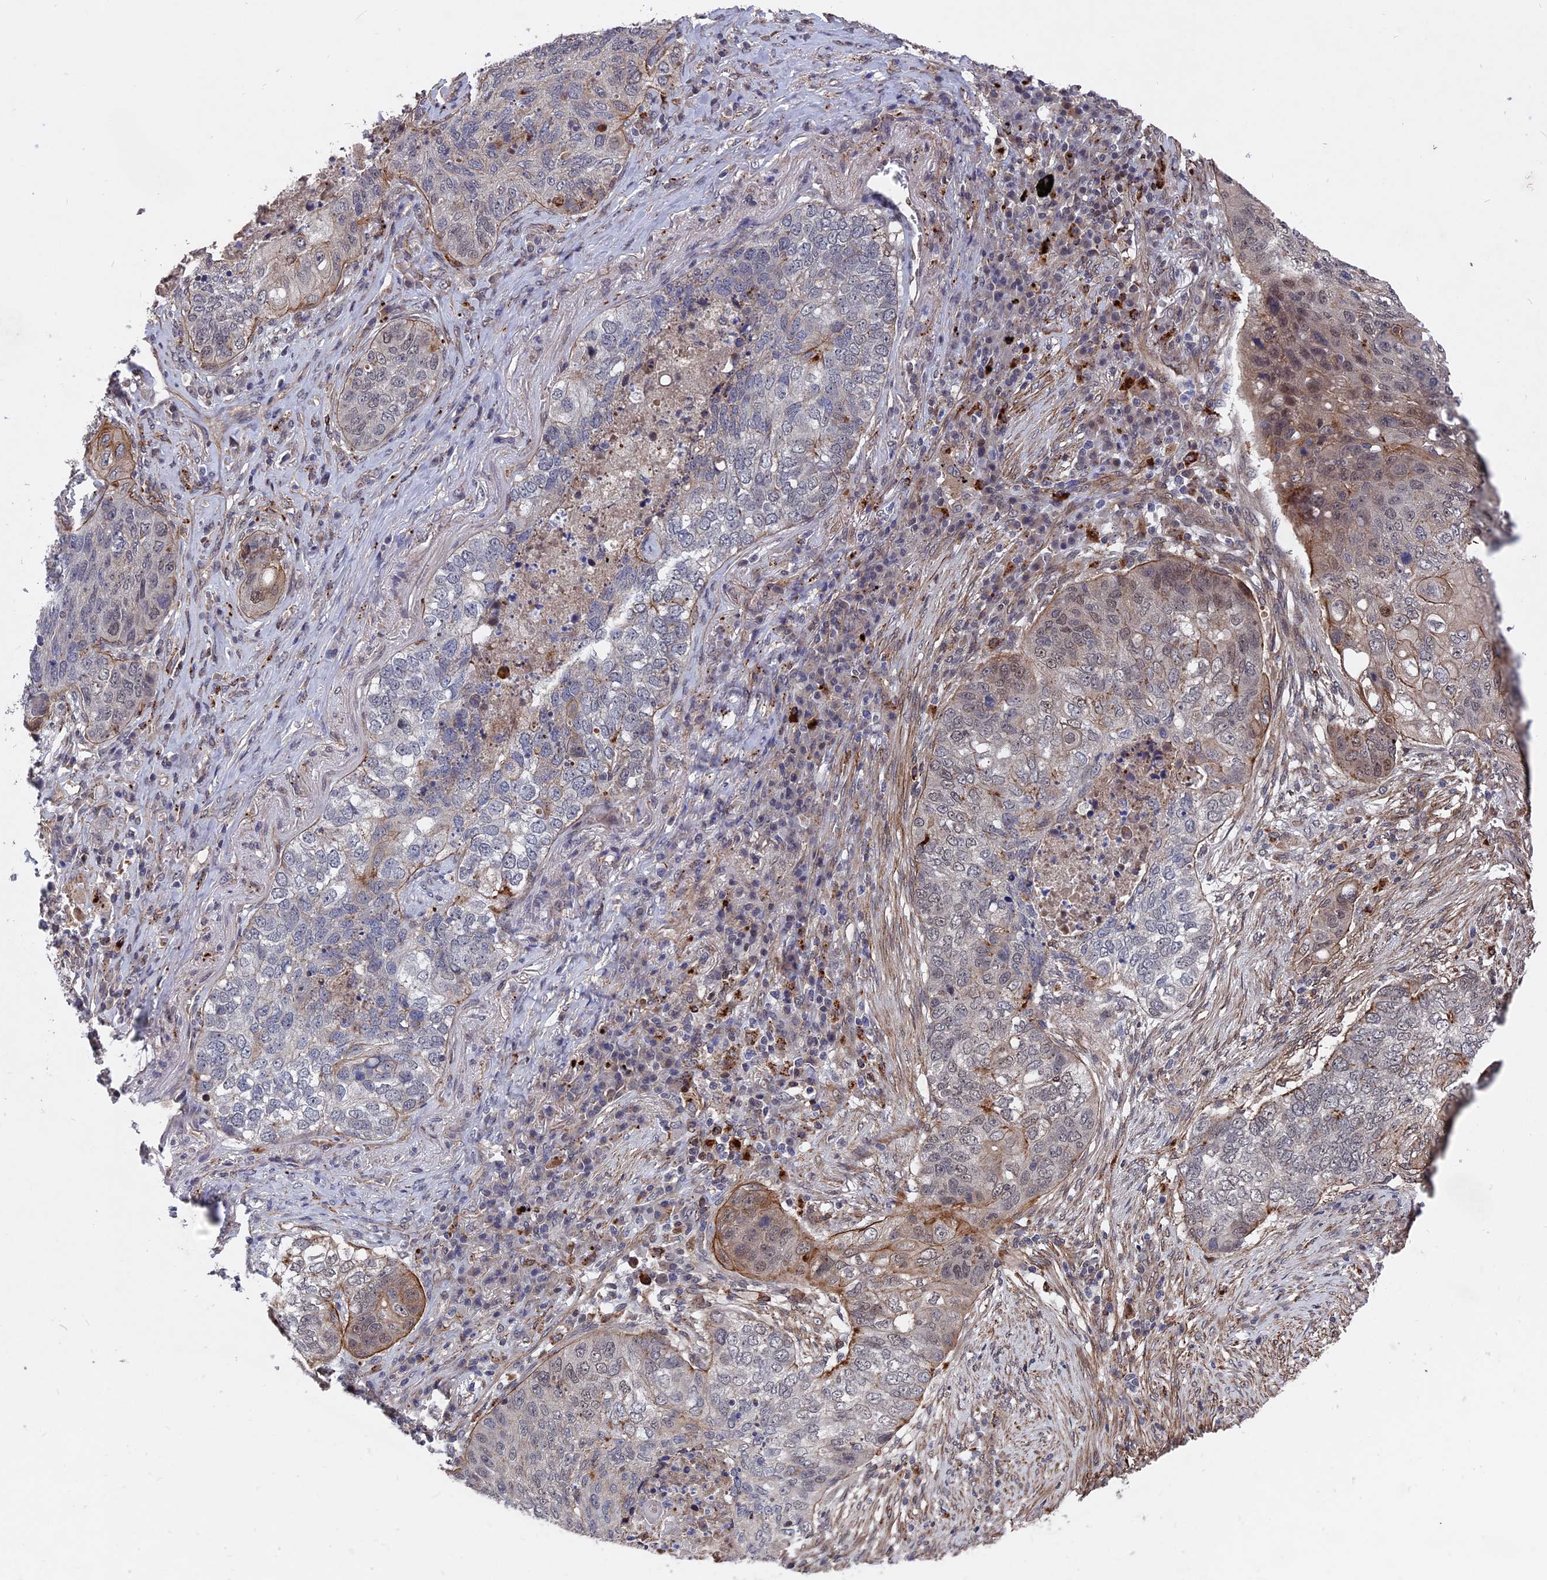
{"staining": {"intensity": "weak", "quantity": "<25%", "location": "nuclear"}, "tissue": "lung cancer", "cell_type": "Tumor cells", "image_type": "cancer", "snomed": [{"axis": "morphology", "description": "Squamous cell carcinoma, NOS"}, {"axis": "topography", "description": "Lung"}], "caption": "Lung squamous cell carcinoma was stained to show a protein in brown. There is no significant staining in tumor cells.", "gene": "NOSIP", "patient": {"sex": "female", "age": 63}}